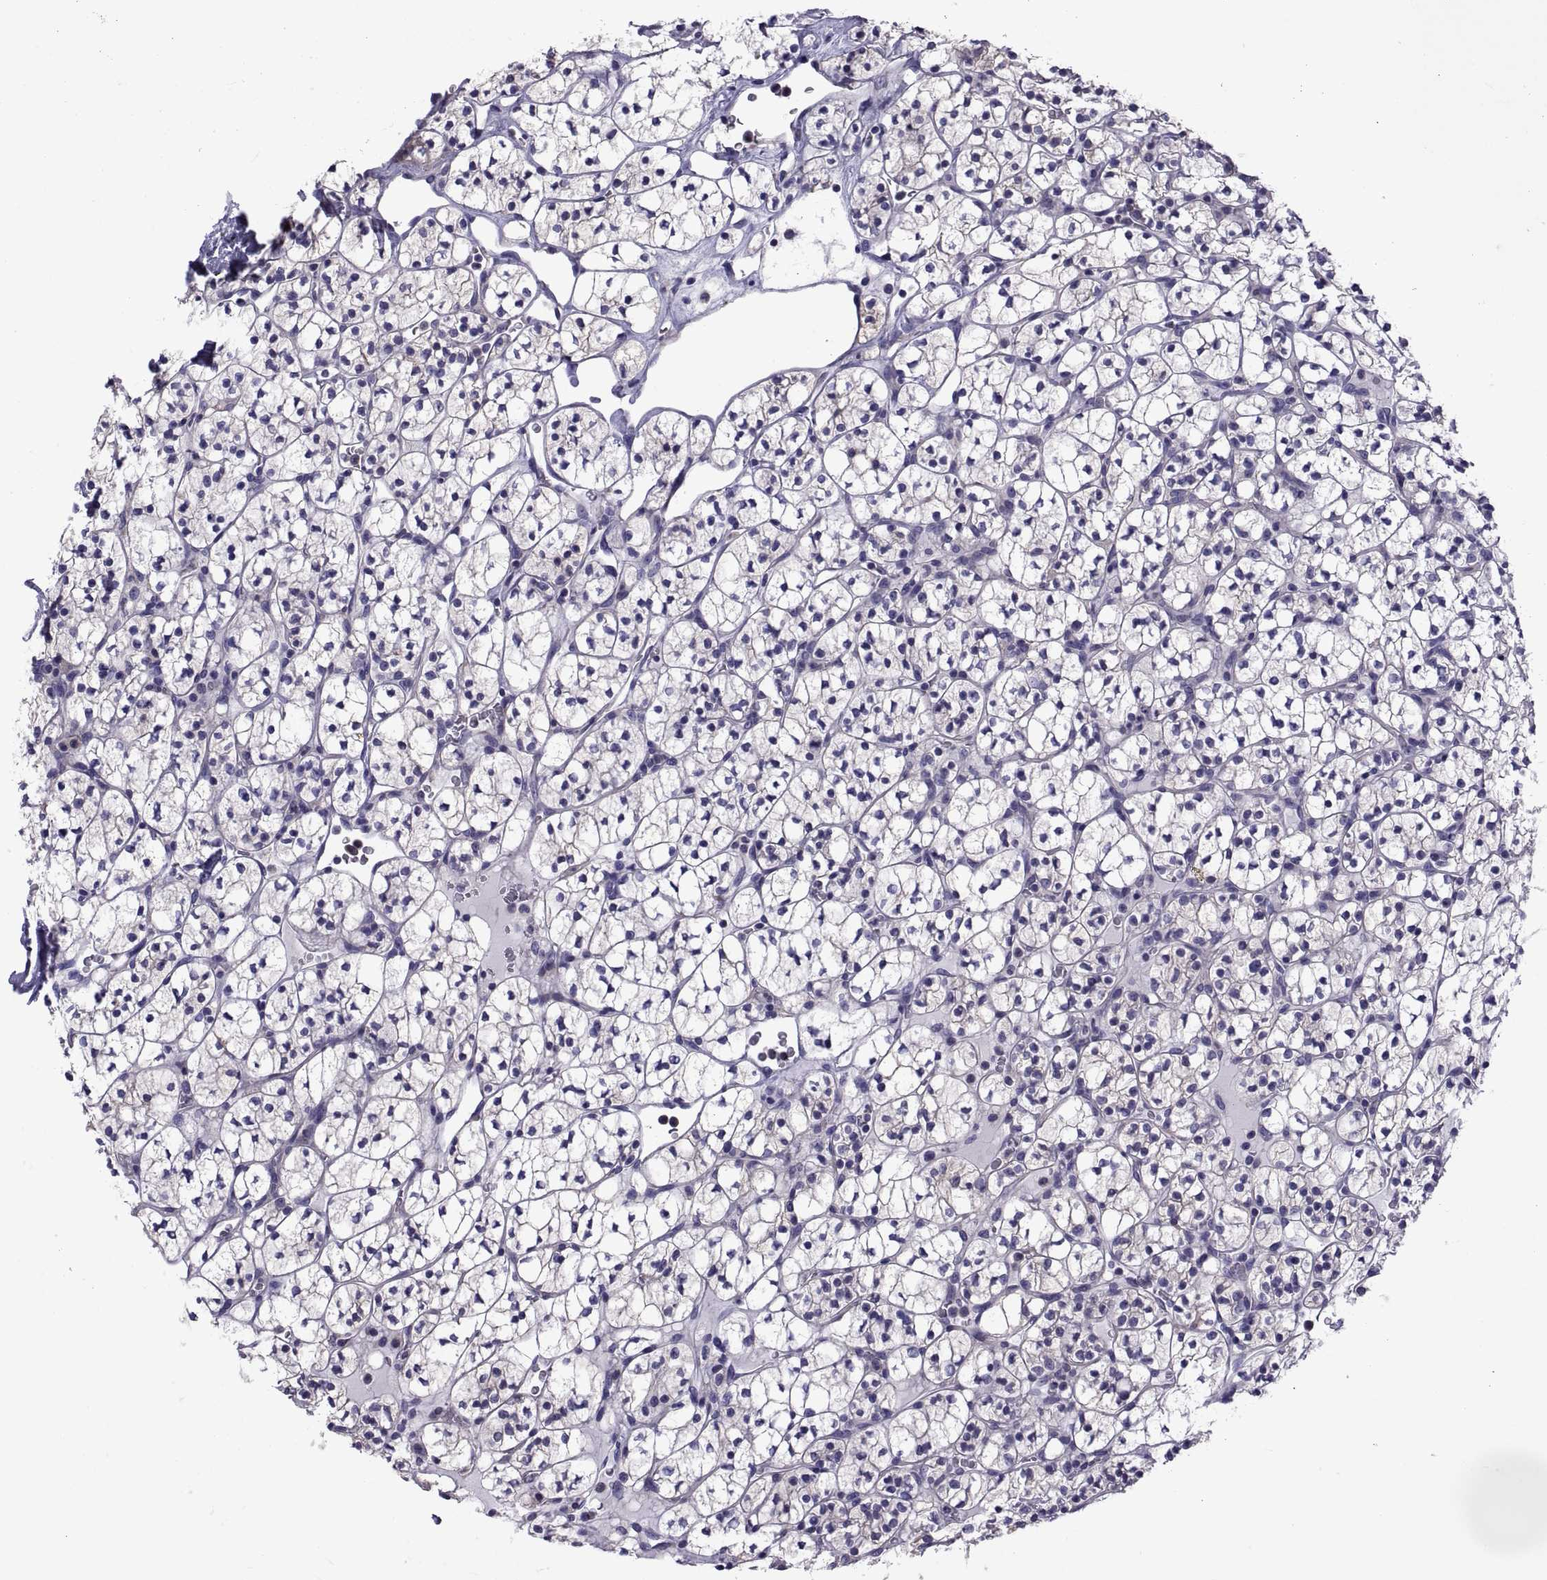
{"staining": {"intensity": "negative", "quantity": "none", "location": "none"}, "tissue": "renal cancer", "cell_type": "Tumor cells", "image_type": "cancer", "snomed": [{"axis": "morphology", "description": "Adenocarcinoma, NOS"}, {"axis": "topography", "description": "Kidney"}], "caption": "IHC photomicrograph of neoplastic tissue: human renal cancer (adenocarcinoma) stained with DAB displays no significant protein expression in tumor cells.", "gene": "TMC3", "patient": {"sex": "female", "age": 89}}